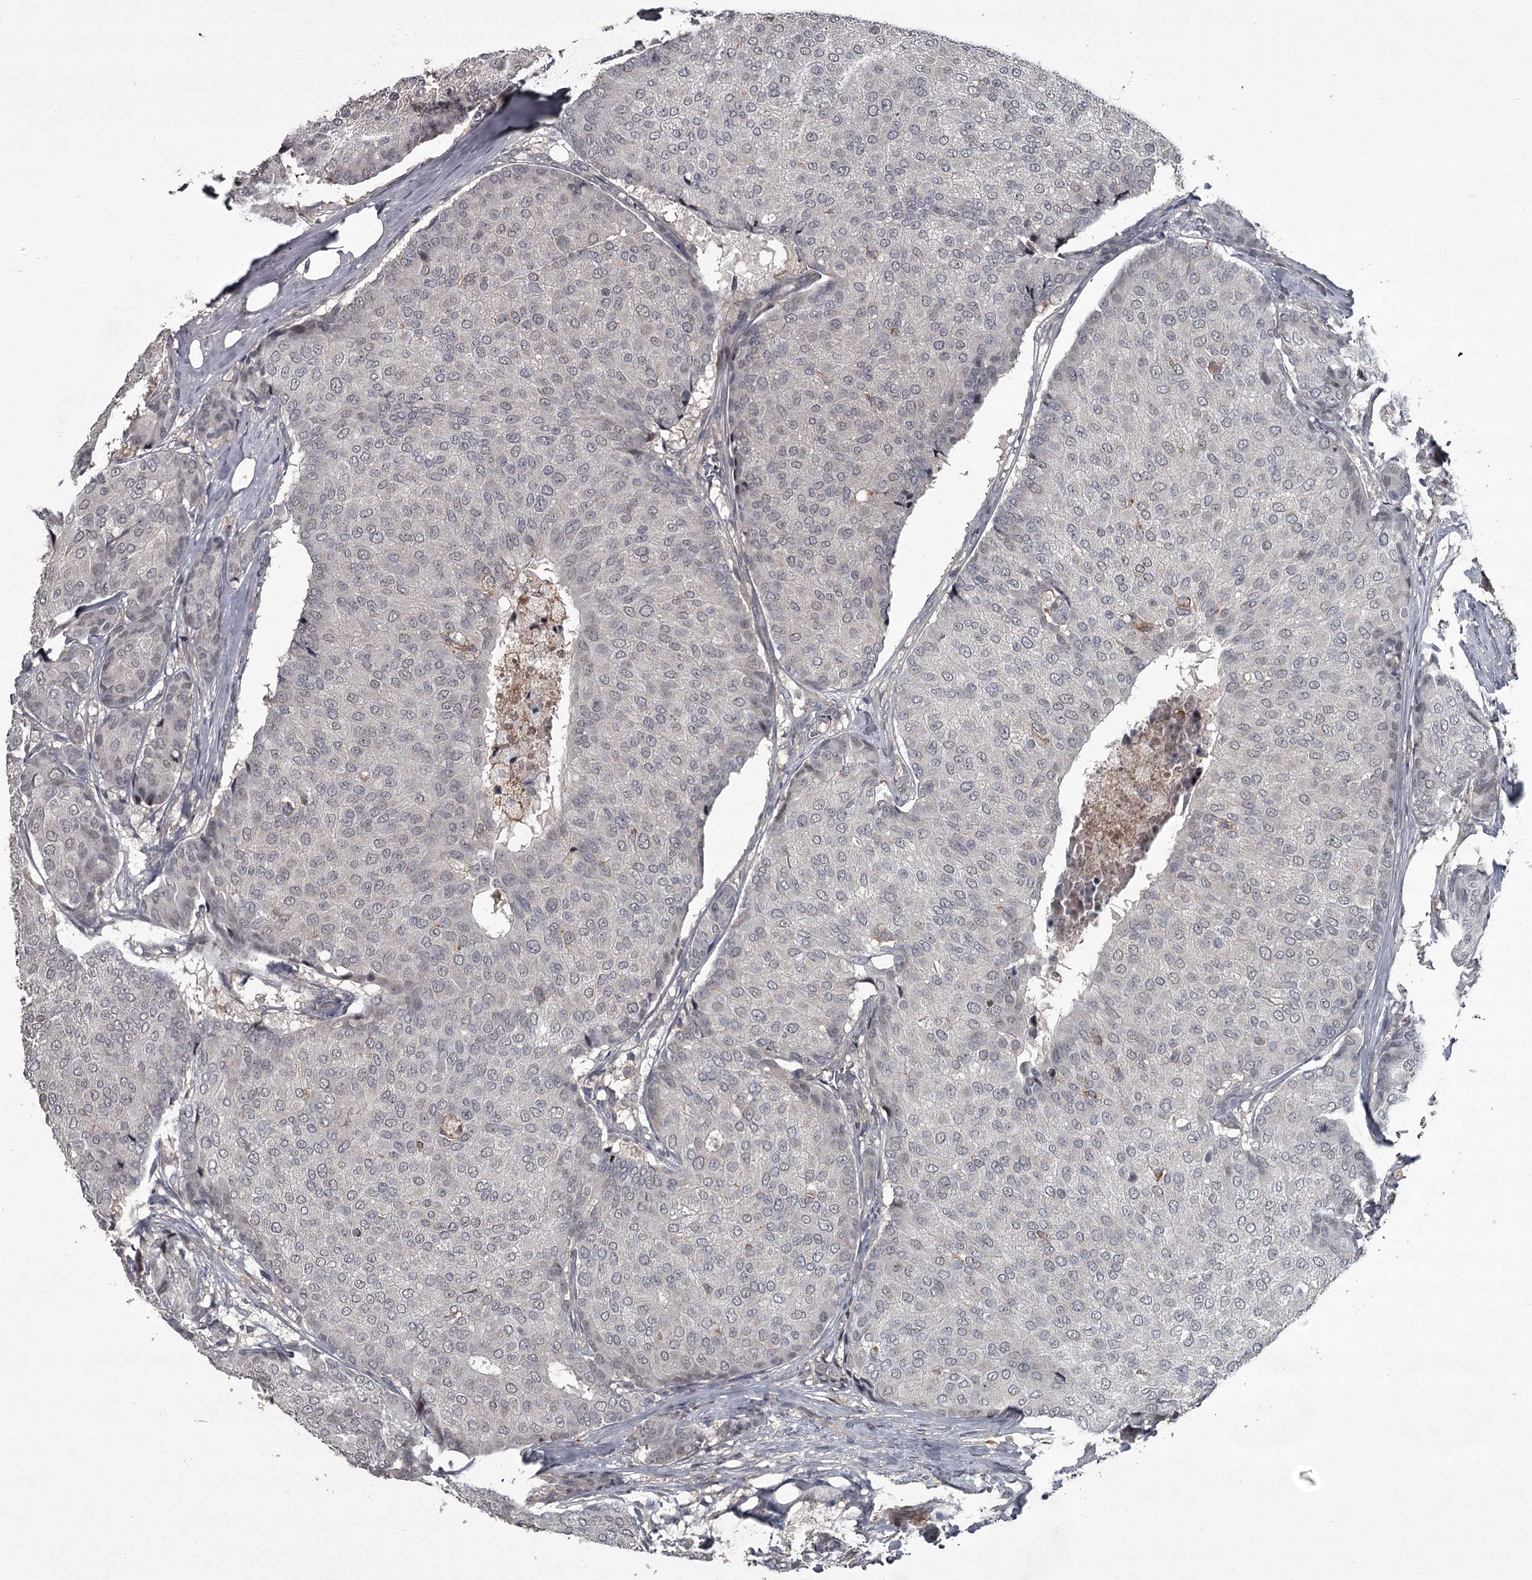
{"staining": {"intensity": "negative", "quantity": "none", "location": "none"}, "tissue": "breast cancer", "cell_type": "Tumor cells", "image_type": "cancer", "snomed": [{"axis": "morphology", "description": "Duct carcinoma"}, {"axis": "topography", "description": "Breast"}], "caption": "This is an immunohistochemistry micrograph of human intraductal carcinoma (breast). There is no expression in tumor cells.", "gene": "FLVCR2", "patient": {"sex": "female", "age": 75}}